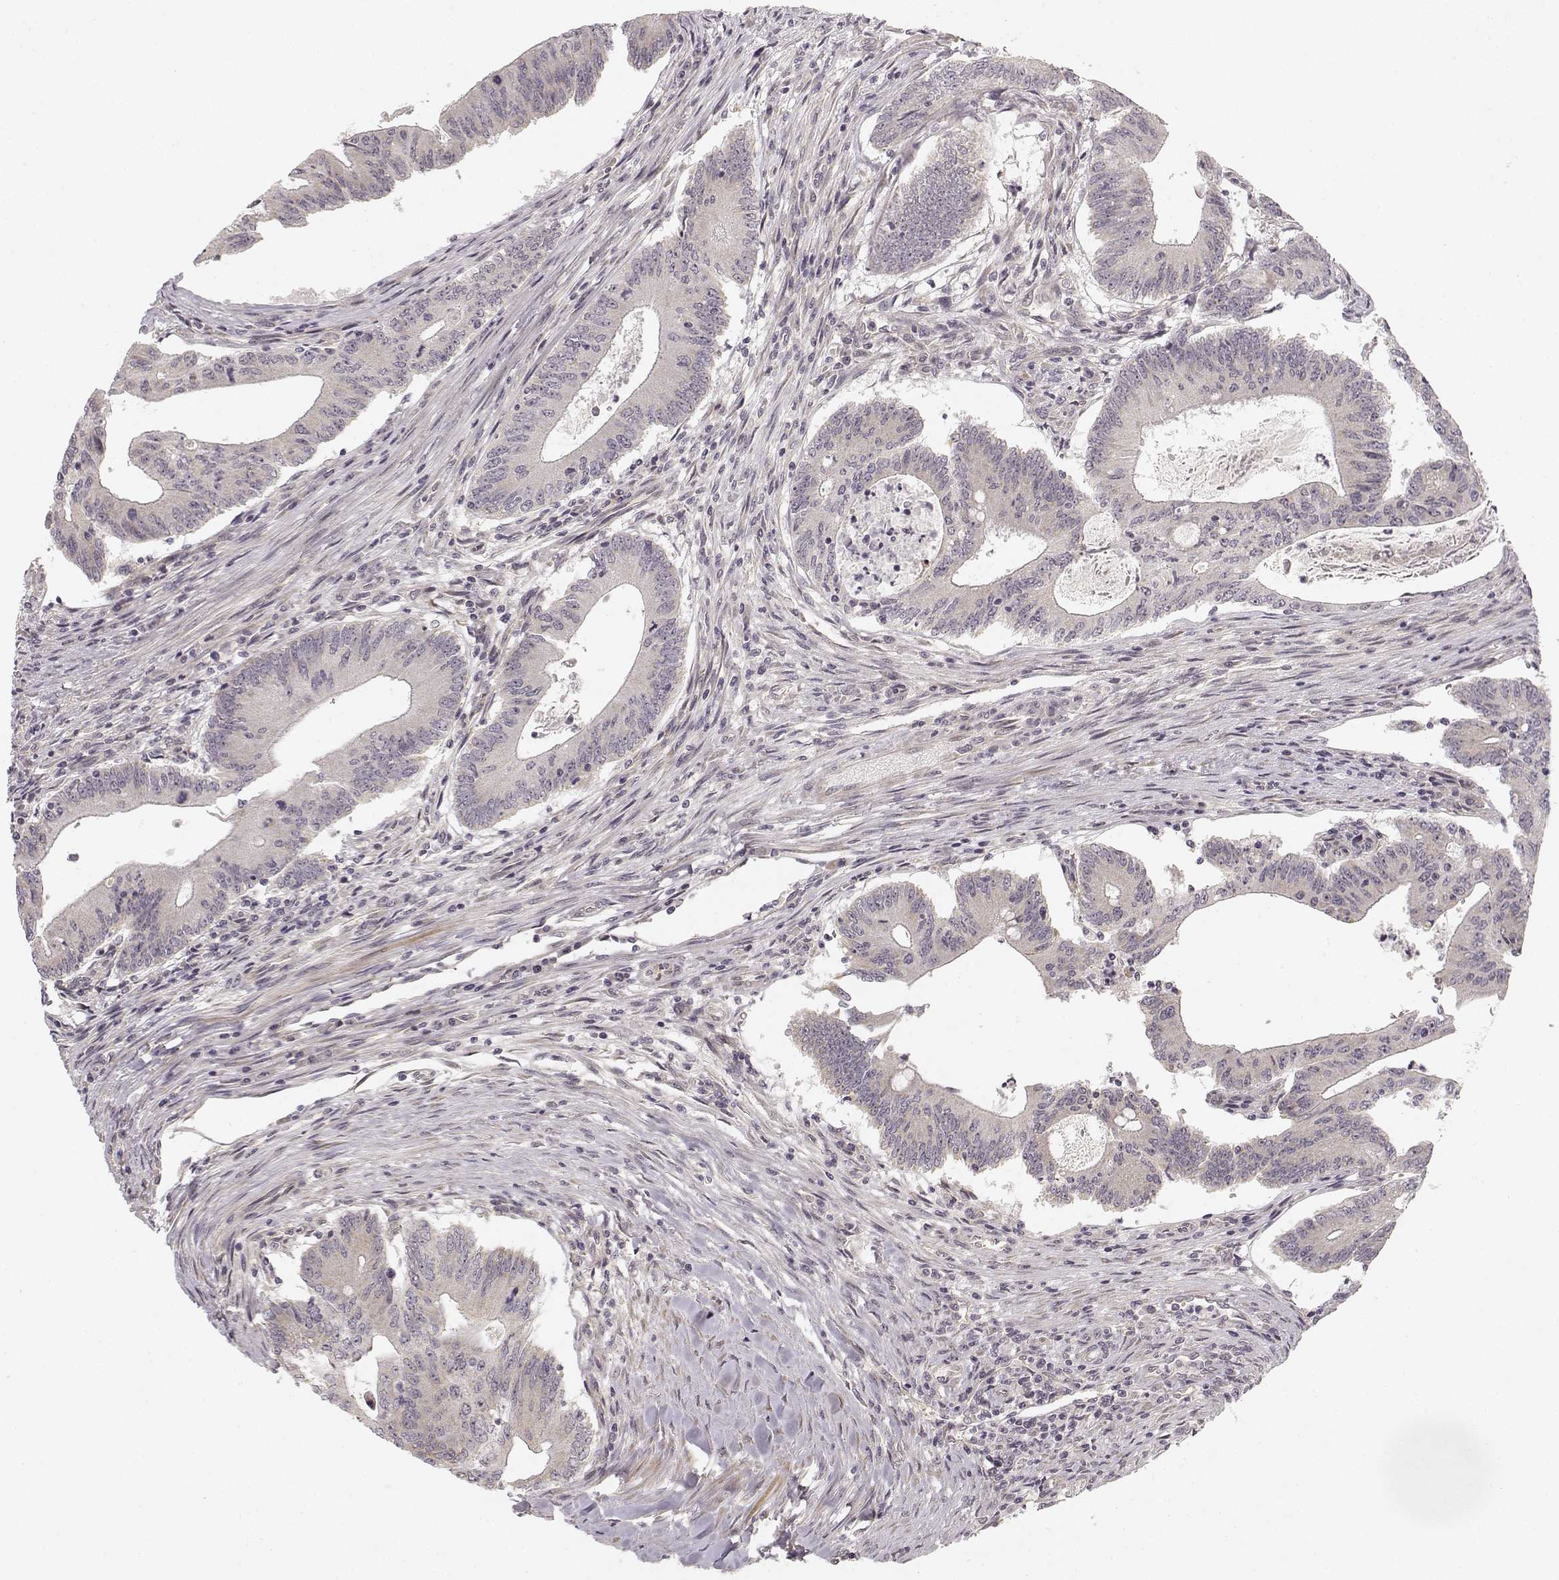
{"staining": {"intensity": "negative", "quantity": "none", "location": "none"}, "tissue": "colorectal cancer", "cell_type": "Tumor cells", "image_type": "cancer", "snomed": [{"axis": "morphology", "description": "Adenocarcinoma, NOS"}, {"axis": "topography", "description": "Colon"}], "caption": "The histopathology image shows no significant expression in tumor cells of colorectal cancer (adenocarcinoma). (Stains: DAB (3,3'-diaminobenzidine) immunohistochemistry with hematoxylin counter stain, Microscopy: brightfield microscopy at high magnification).", "gene": "MED12L", "patient": {"sex": "female", "age": 70}}